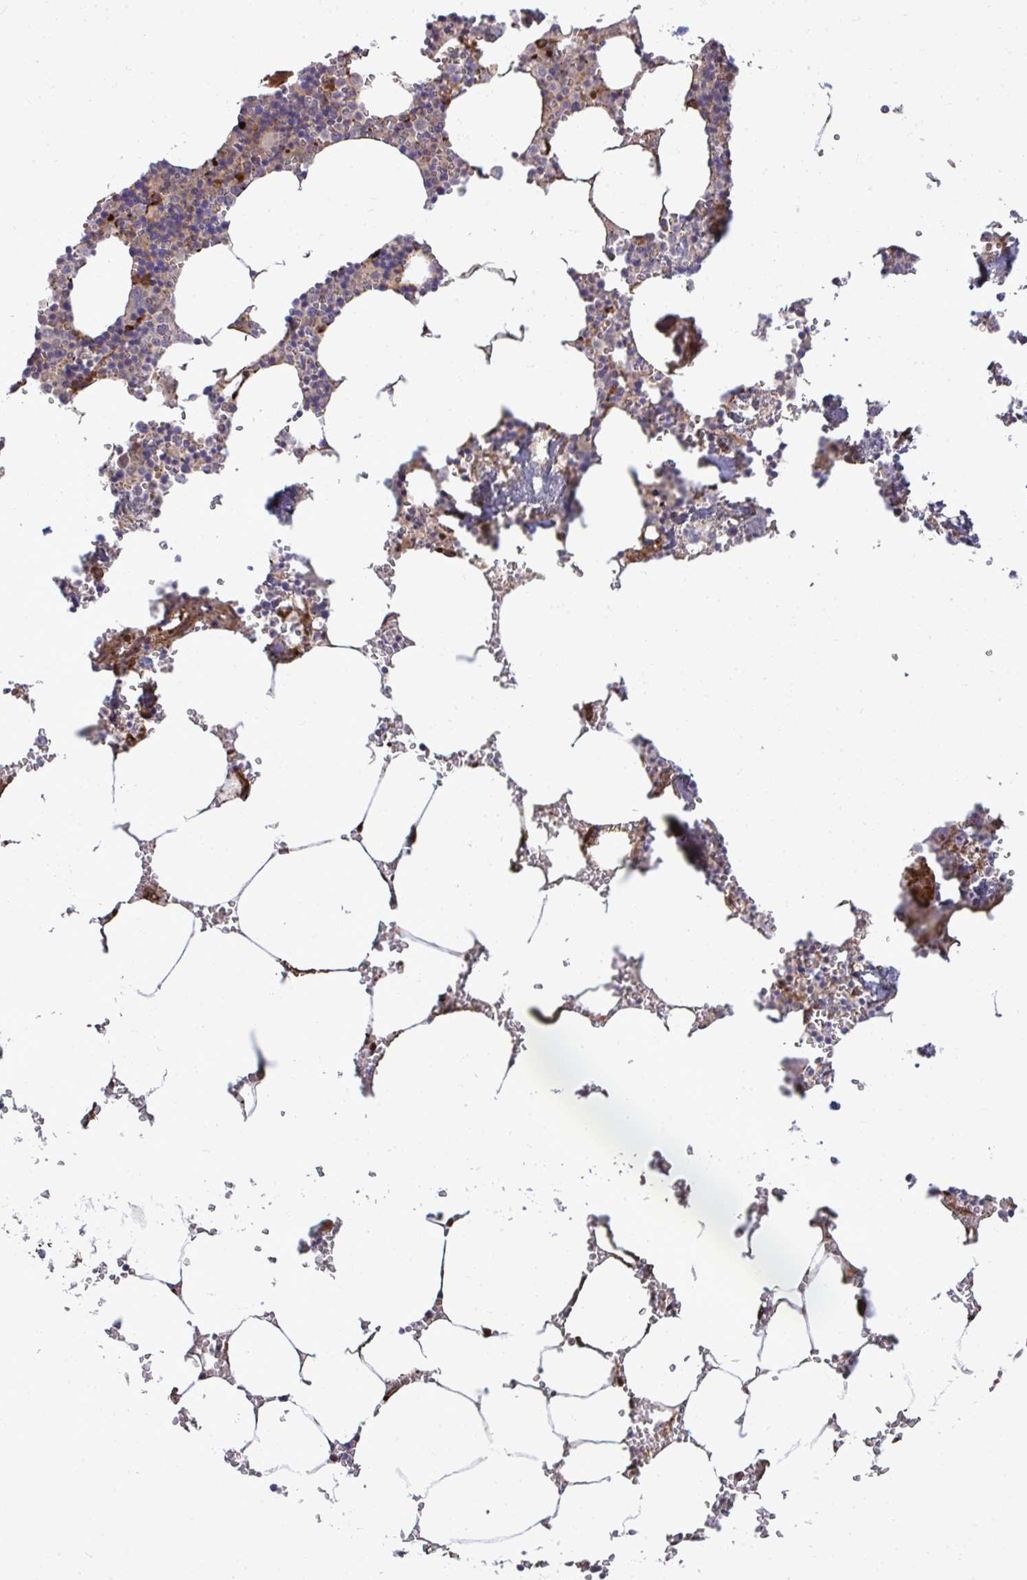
{"staining": {"intensity": "moderate", "quantity": "<25%", "location": "cytoplasmic/membranous"}, "tissue": "bone marrow", "cell_type": "Hematopoietic cells", "image_type": "normal", "snomed": [{"axis": "morphology", "description": "Normal tissue, NOS"}, {"axis": "topography", "description": "Bone marrow"}], "caption": "High-power microscopy captured an immunohistochemistry photomicrograph of unremarkable bone marrow, revealing moderate cytoplasmic/membranous expression in approximately <25% of hematopoietic cells.", "gene": "ZSCAN9", "patient": {"sex": "male", "age": 54}}